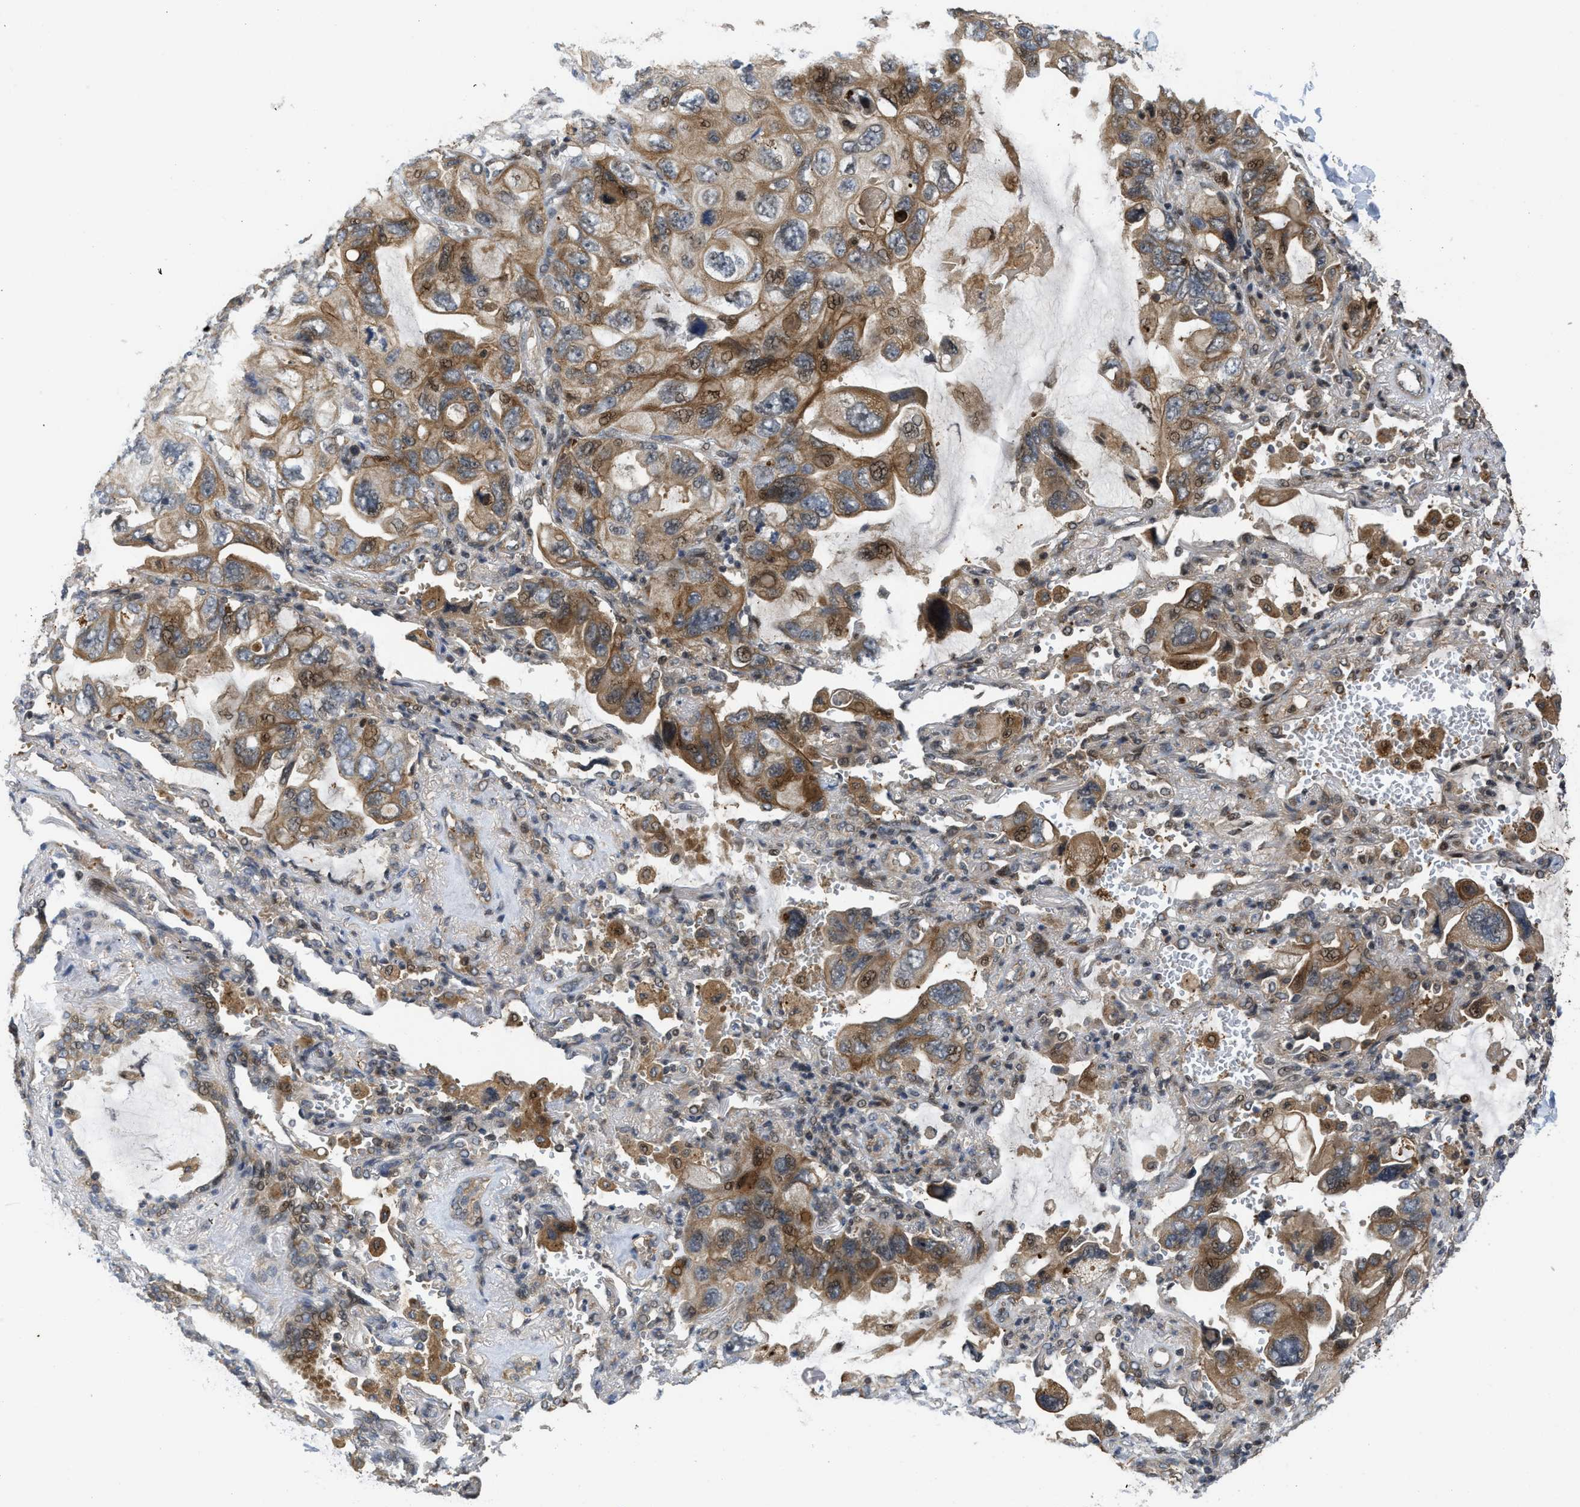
{"staining": {"intensity": "moderate", "quantity": "25%-75%", "location": "cytoplasmic/membranous,nuclear"}, "tissue": "lung cancer", "cell_type": "Tumor cells", "image_type": "cancer", "snomed": [{"axis": "morphology", "description": "Squamous cell carcinoma, NOS"}, {"axis": "topography", "description": "Lung"}], "caption": "About 25%-75% of tumor cells in lung cancer show moderate cytoplasmic/membranous and nuclear protein positivity as visualized by brown immunohistochemical staining.", "gene": "DNAJC28", "patient": {"sex": "female", "age": 73}}